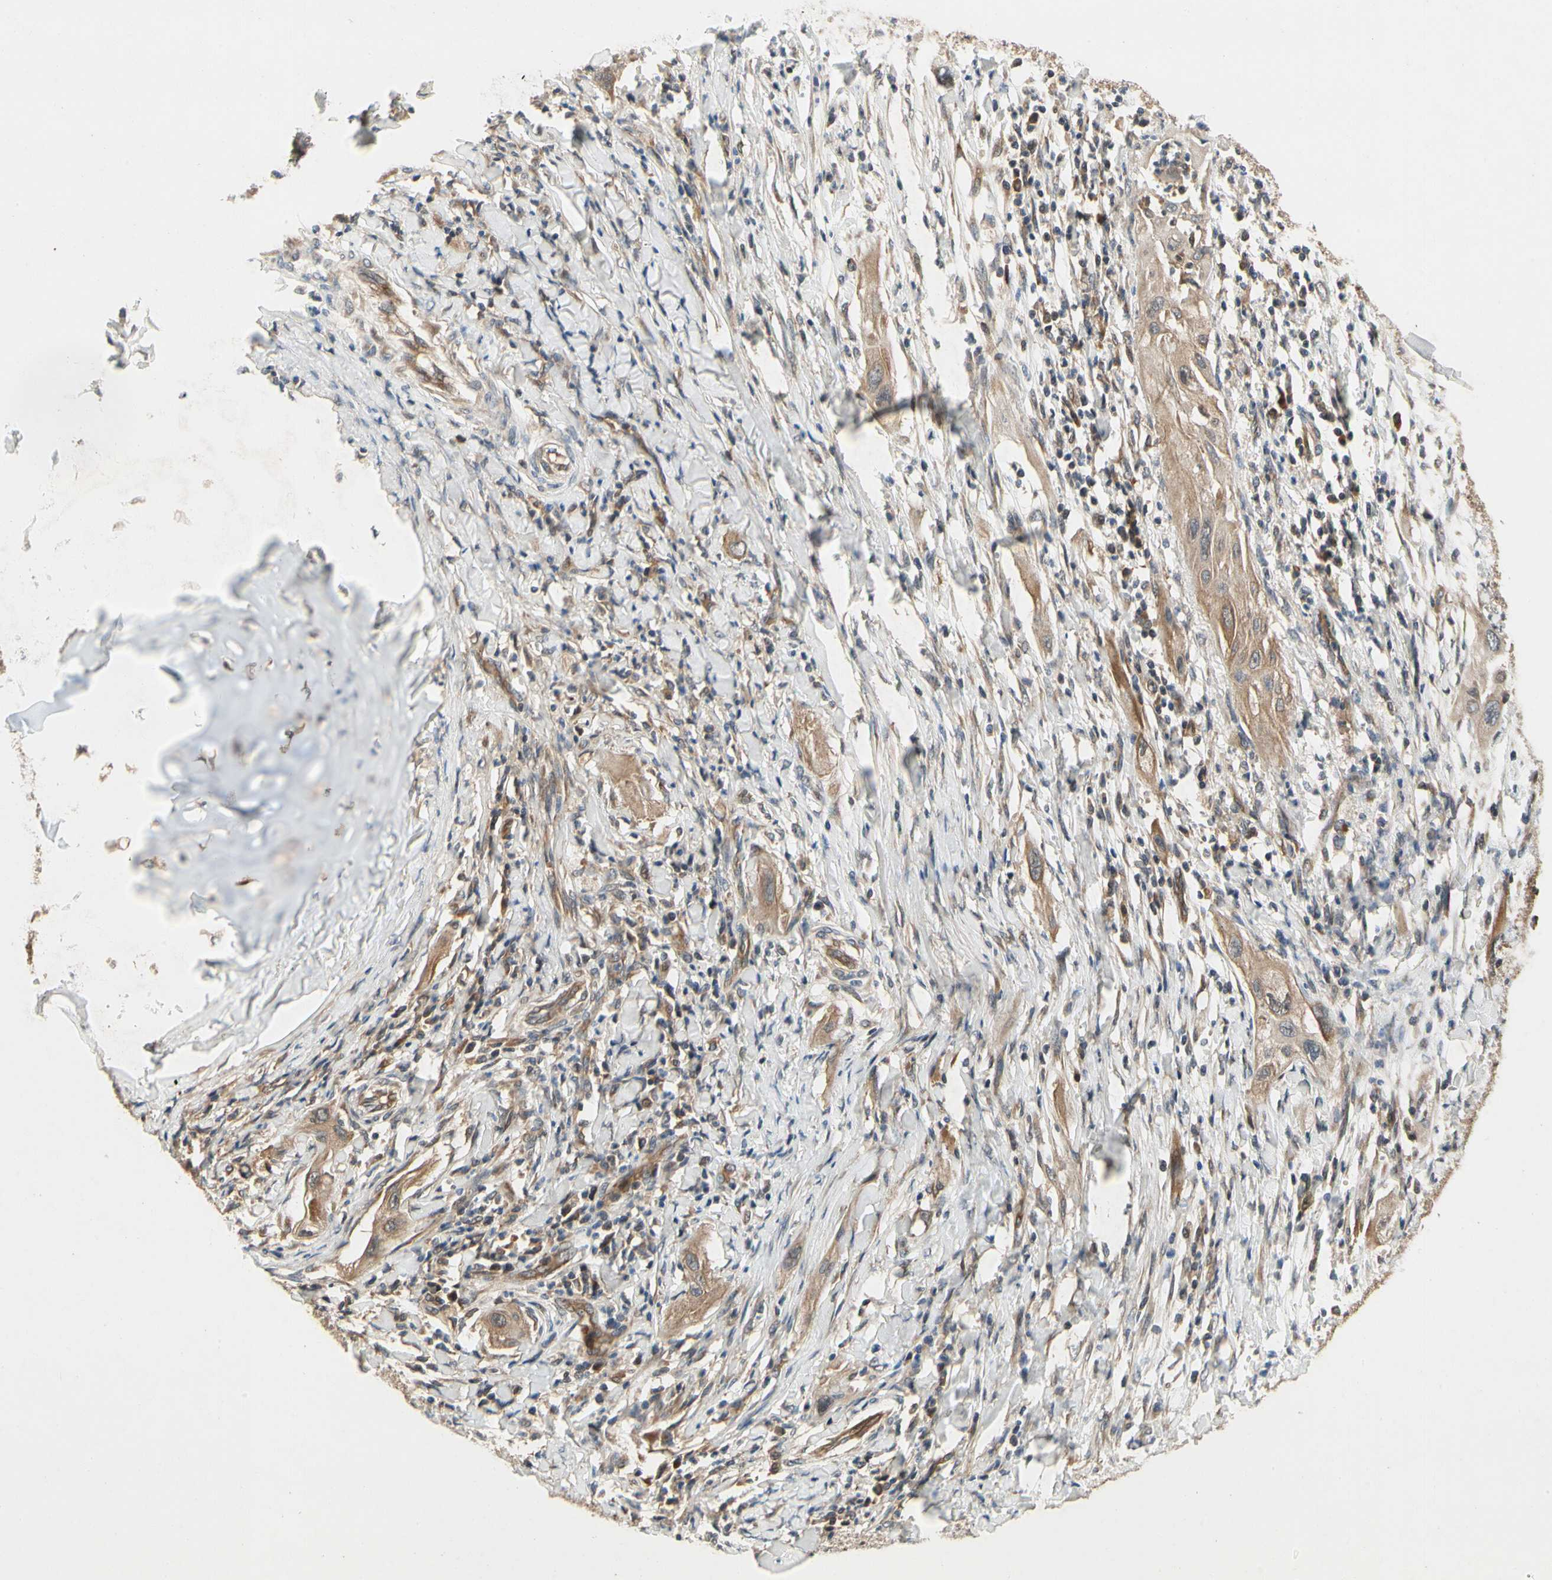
{"staining": {"intensity": "moderate", "quantity": ">75%", "location": "cytoplasmic/membranous"}, "tissue": "lung cancer", "cell_type": "Tumor cells", "image_type": "cancer", "snomed": [{"axis": "morphology", "description": "Squamous cell carcinoma, NOS"}, {"axis": "topography", "description": "Lung"}], "caption": "This is a micrograph of IHC staining of squamous cell carcinoma (lung), which shows moderate staining in the cytoplasmic/membranous of tumor cells.", "gene": "TDRP", "patient": {"sex": "female", "age": 47}}